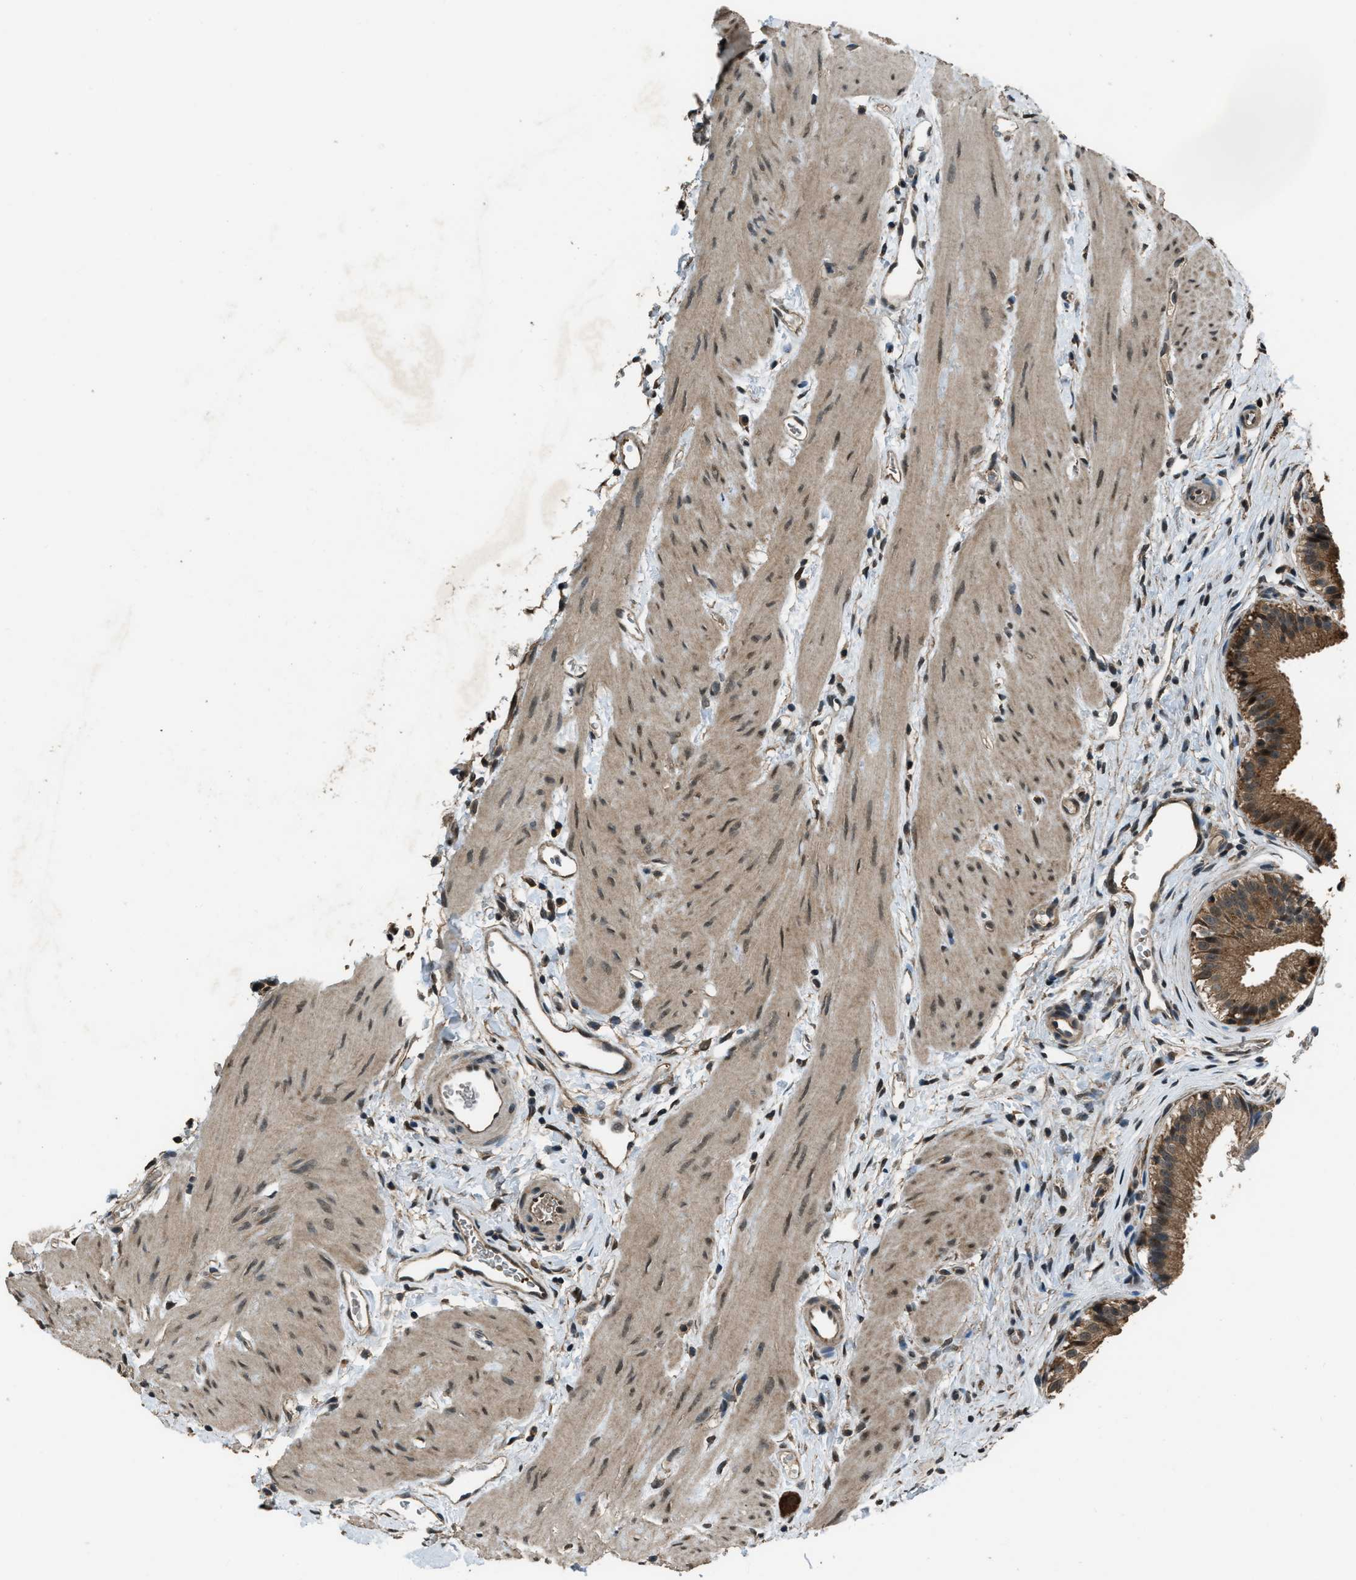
{"staining": {"intensity": "strong", "quantity": ">75%", "location": "cytoplasmic/membranous"}, "tissue": "gallbladder", "cell_type": "Glandular cells", "image_type": "normal", "snomed": [{"axis": "morphology", "description": "Normal tissue, NOS"}, {"axis": "topography", "description": "Gallbladder"}], "caption": "Strong cytoplasmic/membranous protein positivity is seen in about >75% of glandular cells in gallbladder. (Stains: DAB (3,3'-diaminobenzidine) in brown, nuclei in blue, Microscopy: brightfield microscopy at high magnification).", "gene": "NUDCD3", "patient": {"sex": "female", "age": 26}}